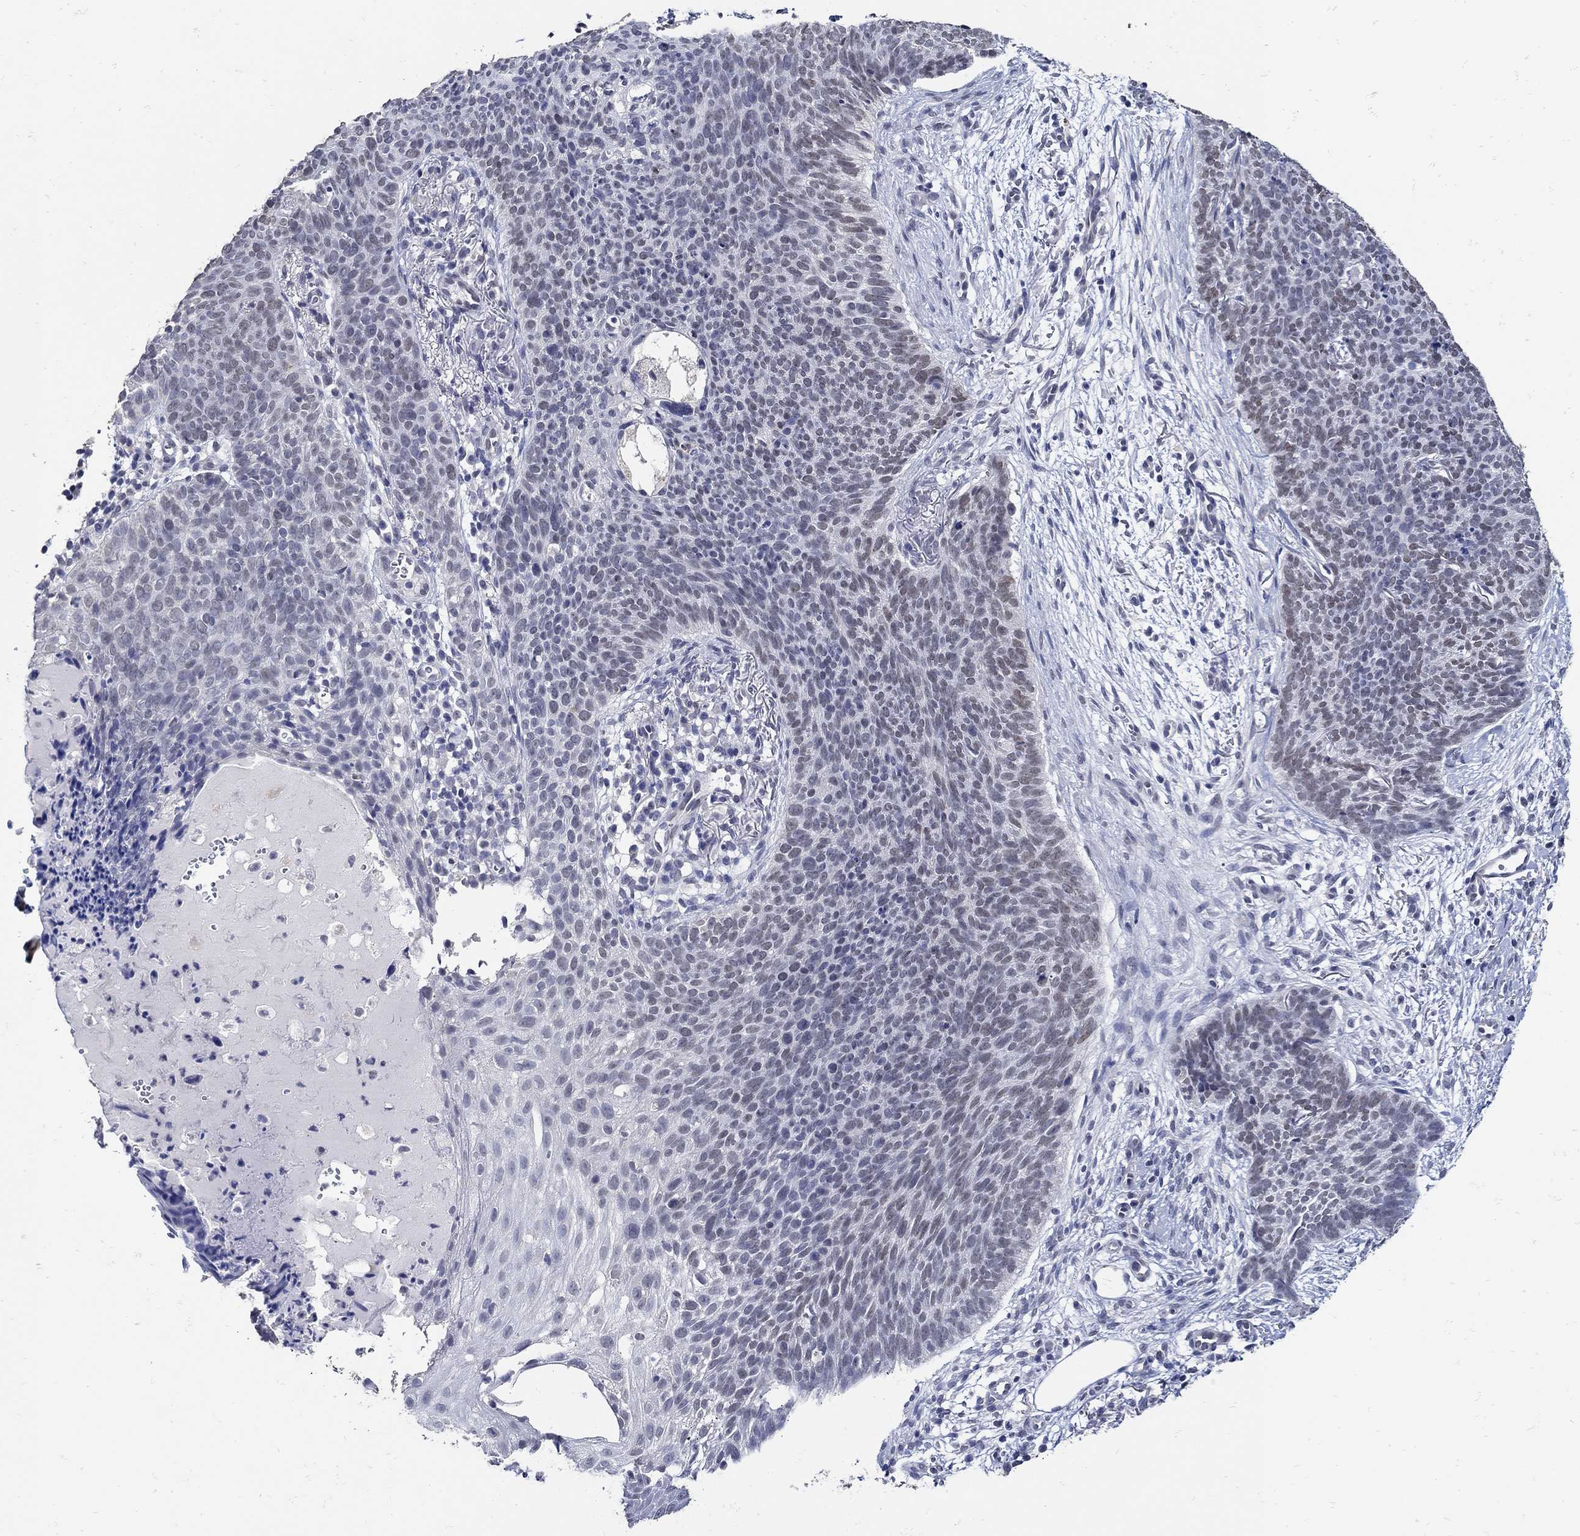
{"staining": {"intensity": "weak", "quantity": "25%-75%", "location": "nuclear"}, "tissue": "skin cancer", "cell_type": "Tumor cells", "image_type": "cancer", "snomed": [{"axis": "morphology", "description": "Basal cell carcinoma"}, {"axis": "topography", "description": "Skin"}], "caption": "Brown immunohistochemical staining in human basal cell carcinoma (skin) reveals weak nuclear positivity in approximately 25%-75% of tumor cells.", "gene": "KCNN3", "patient": {"sex": "male", "age": 64}}